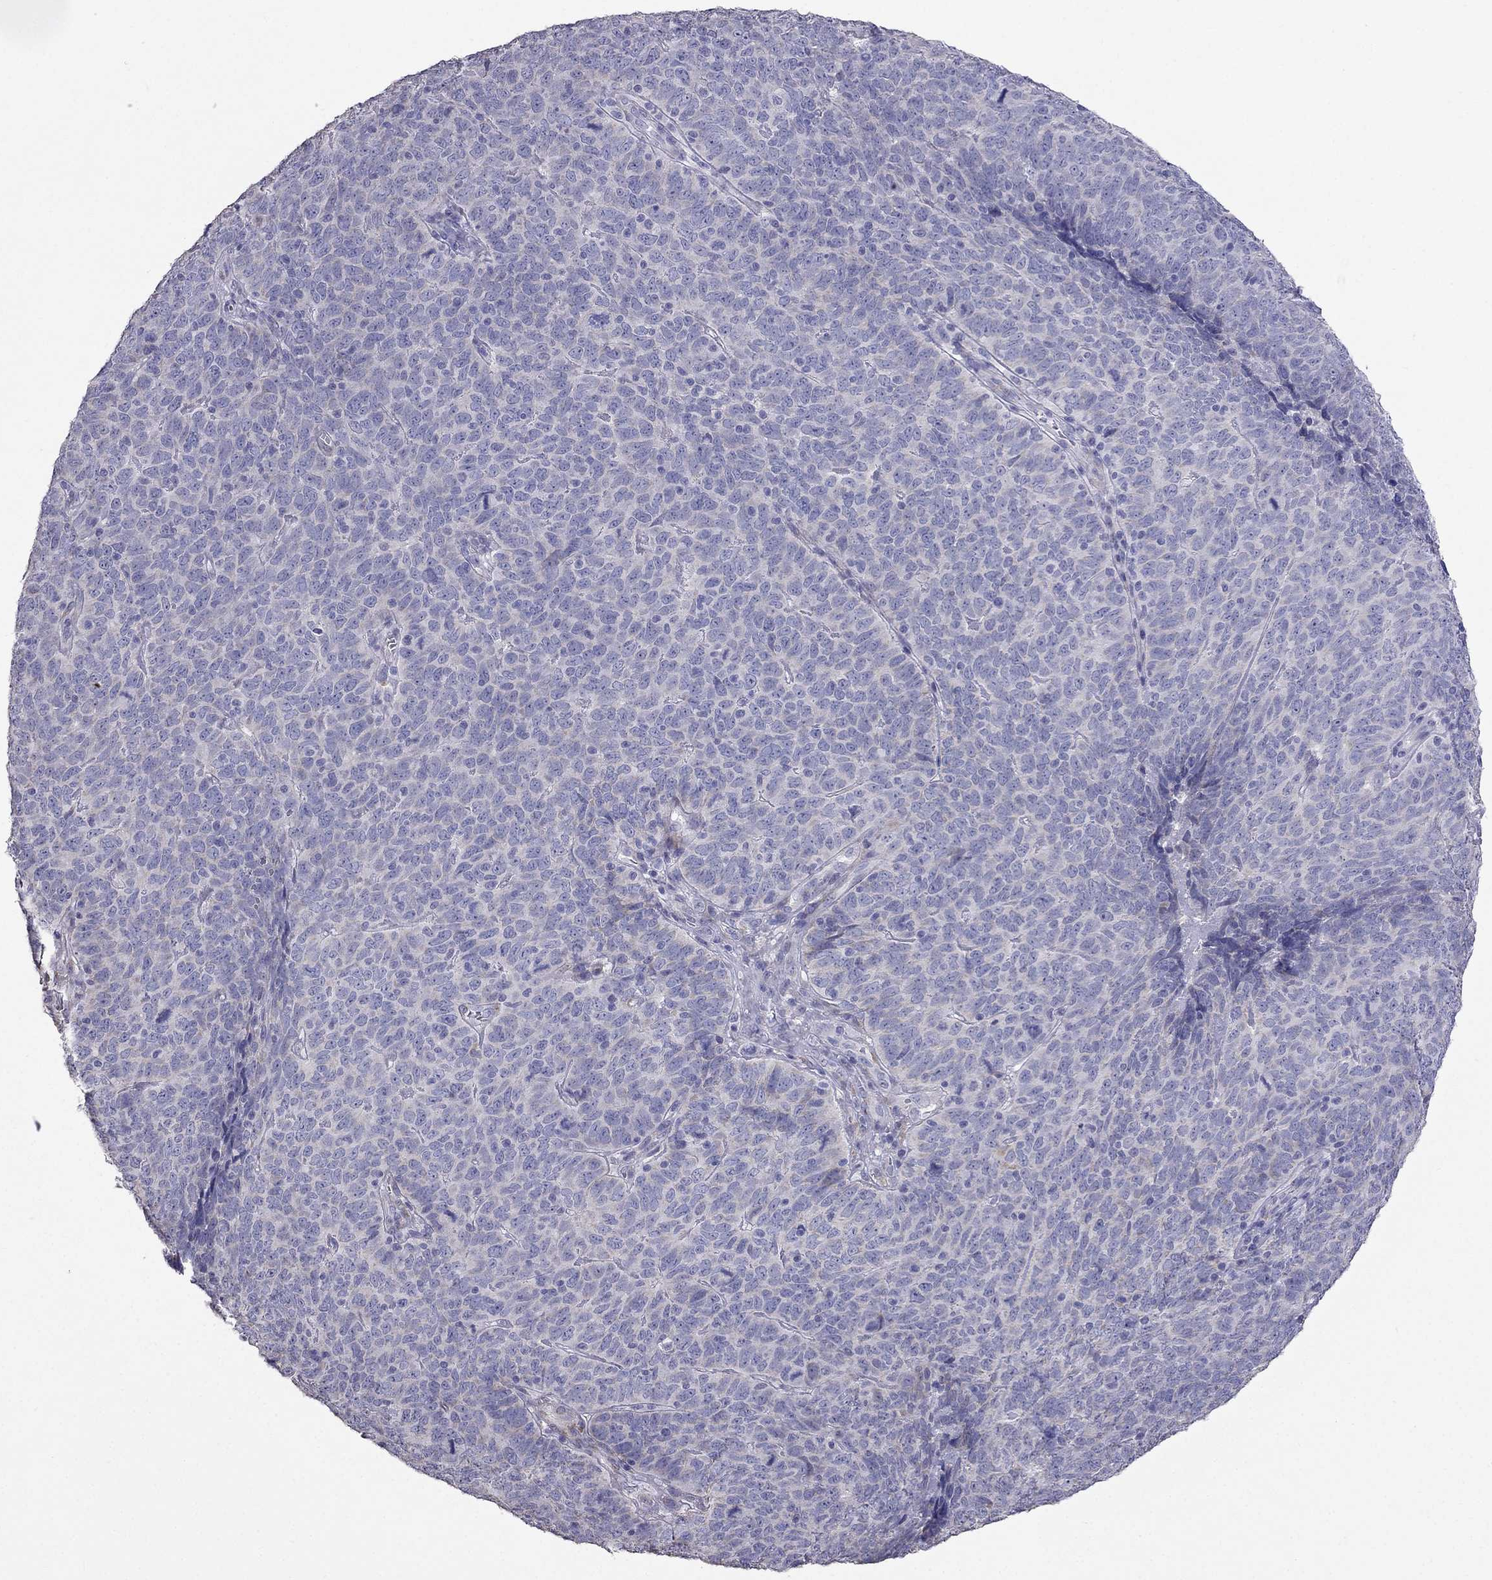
{"staining": {"intensity": "negative", "quantity": "none", "location": "none"}, "tissue": "skin cancer", "cell_type": "Tumor cells", "image_type": "cancer", "snomed": [{"axis": "morphology", "description": "Squamous cell carcinoma, NOS"}, {"axis": "topography", "description": "Skin"}, {"axis": "topography", "description": "Anal"}], "caption": "There is no significant positivity in tumor cells of squamous cell carcinoma (skin).", "gene": "AK5", "patient": {"sex": "female", "age": 51}}